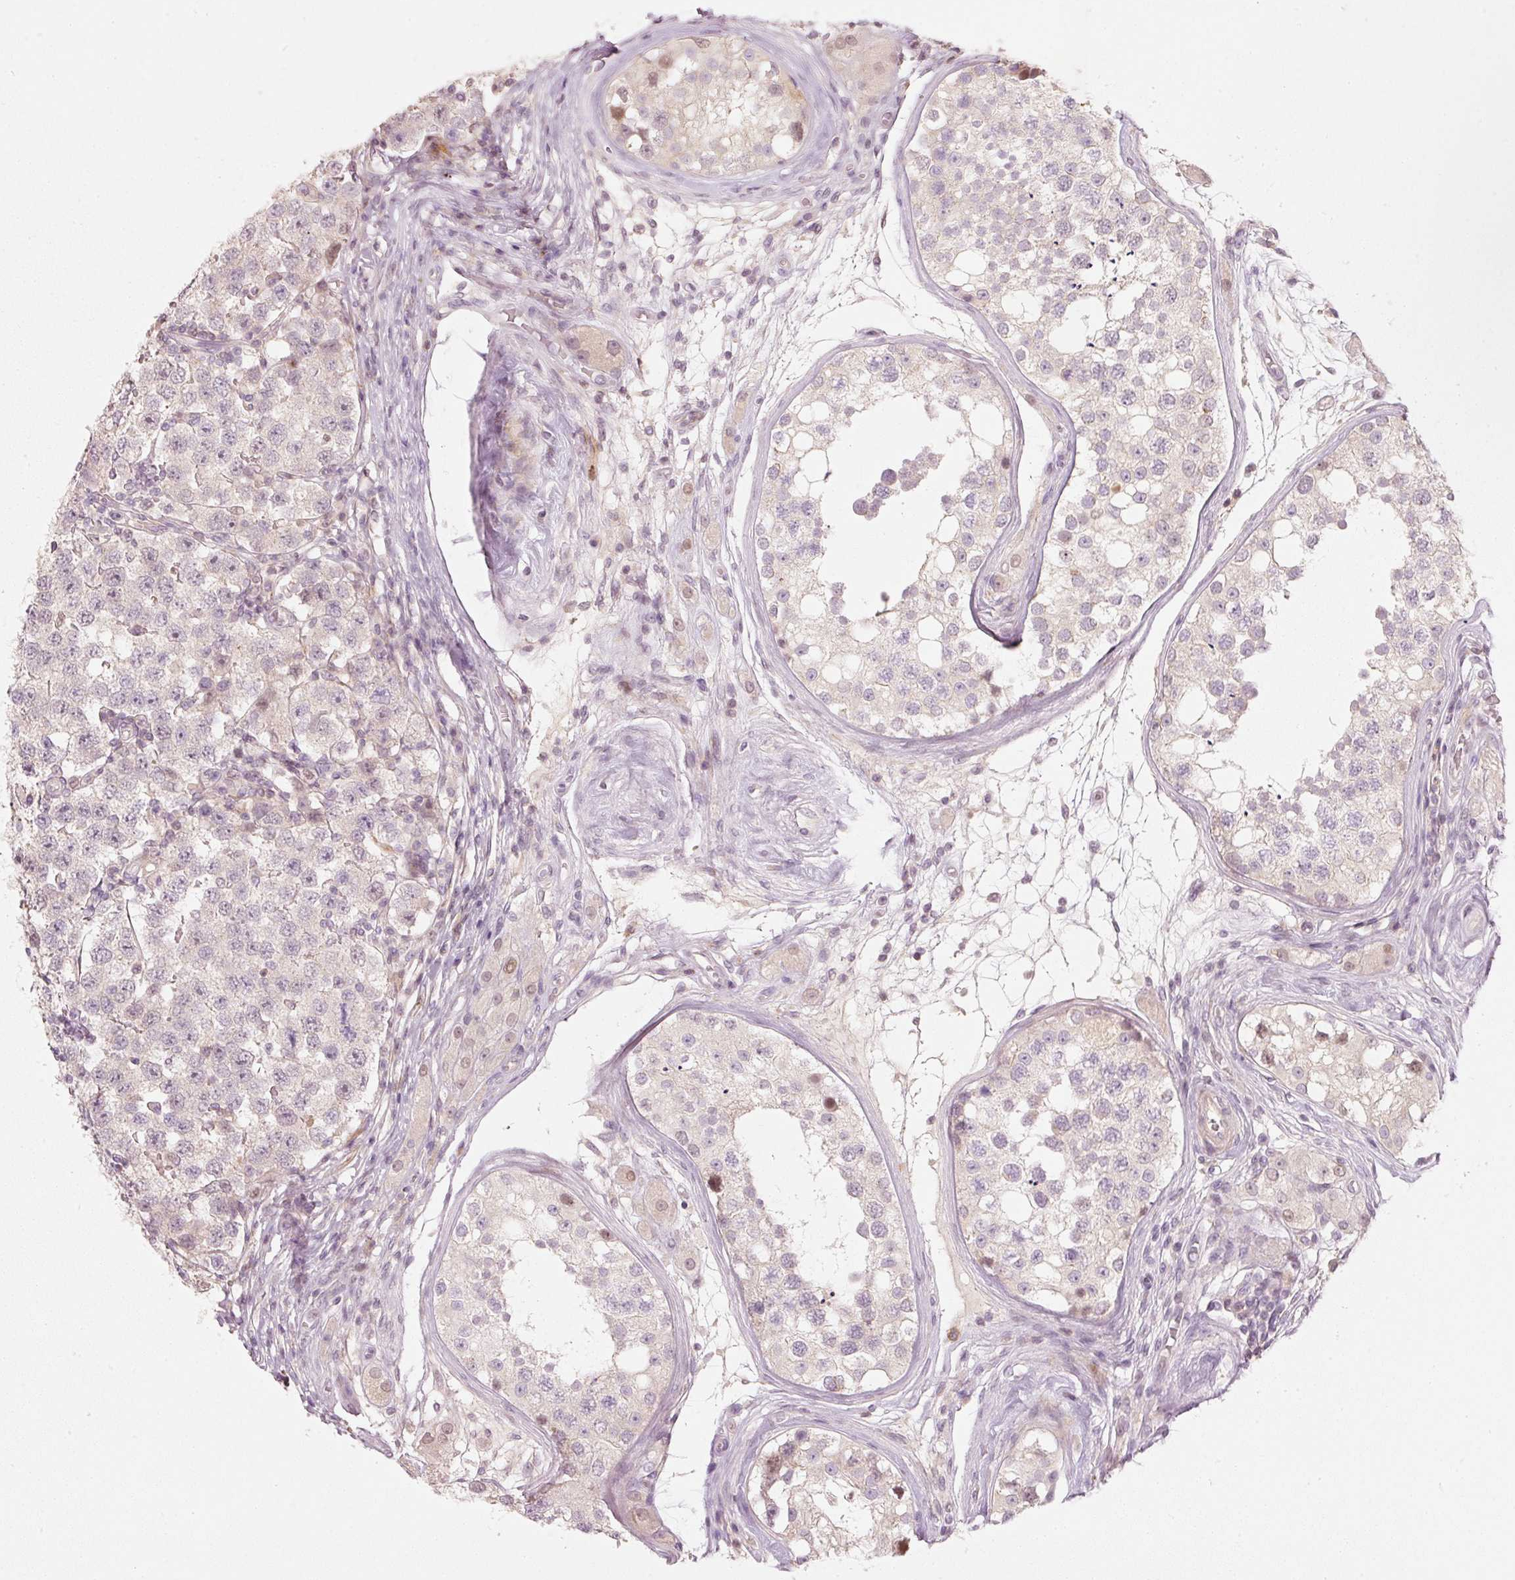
{"staining": {"intensity": "negative", "quantity": "none", "location": "none"}, "tissue": "testis cancer", "cell_type": "Tumor cells", "image_type": "cancer", "snomed": [{"axis": "morphology", "description": "Seminoma, NOS"}, {"axis": "topography", "description": "Testis"}], "caption": "High magnification brightfield microscopy of seminoma (testis) stained with DAB (3,3'-diaminobenzidine) (brown) and counterstained with hematoxylin (blue): tumor cells show no significant staining.", "gene": "TREX2", "patient": {"sex": "male", "age": 34}}